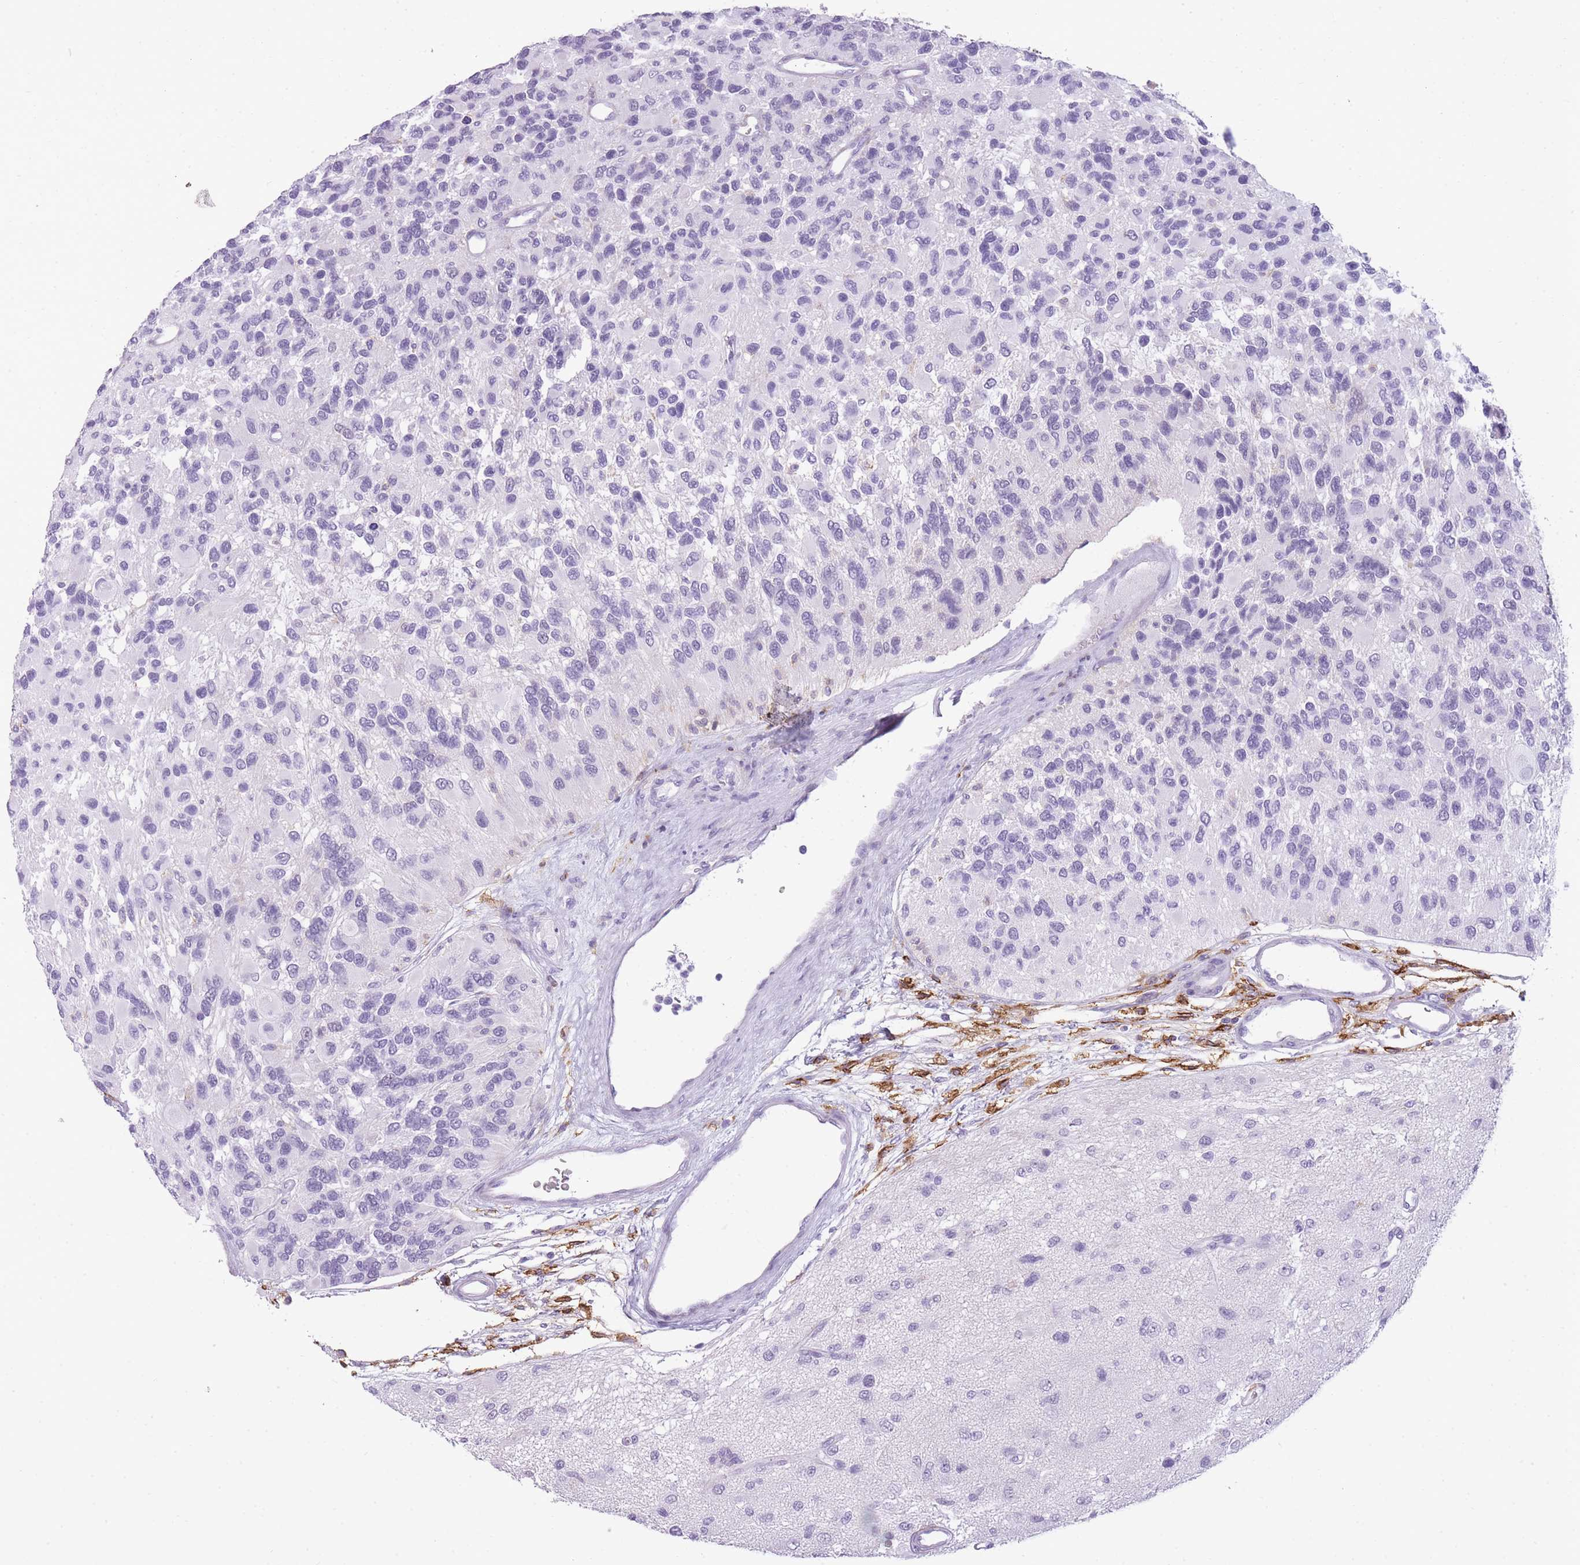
{"staining": {"intensity": "negative", "quantity": "none", "location": "none"}, "tissue": "glioma", "cell_type": "Tumor cells", "image_type": "cancer", "snomed": [{"axis": "morphology", "description": "Glioma, malignant, High grade"}, {"axis": "topography", "description": "Brain"}], "caption": "Immunohistochemistry (IHC) photomicrograph of malignant glioma (high-grade) stained for a protein (brown), which exhibits no expression in tumor cells.", "gene": "RADX", "patient": {"sex": "male", "age": 77}}